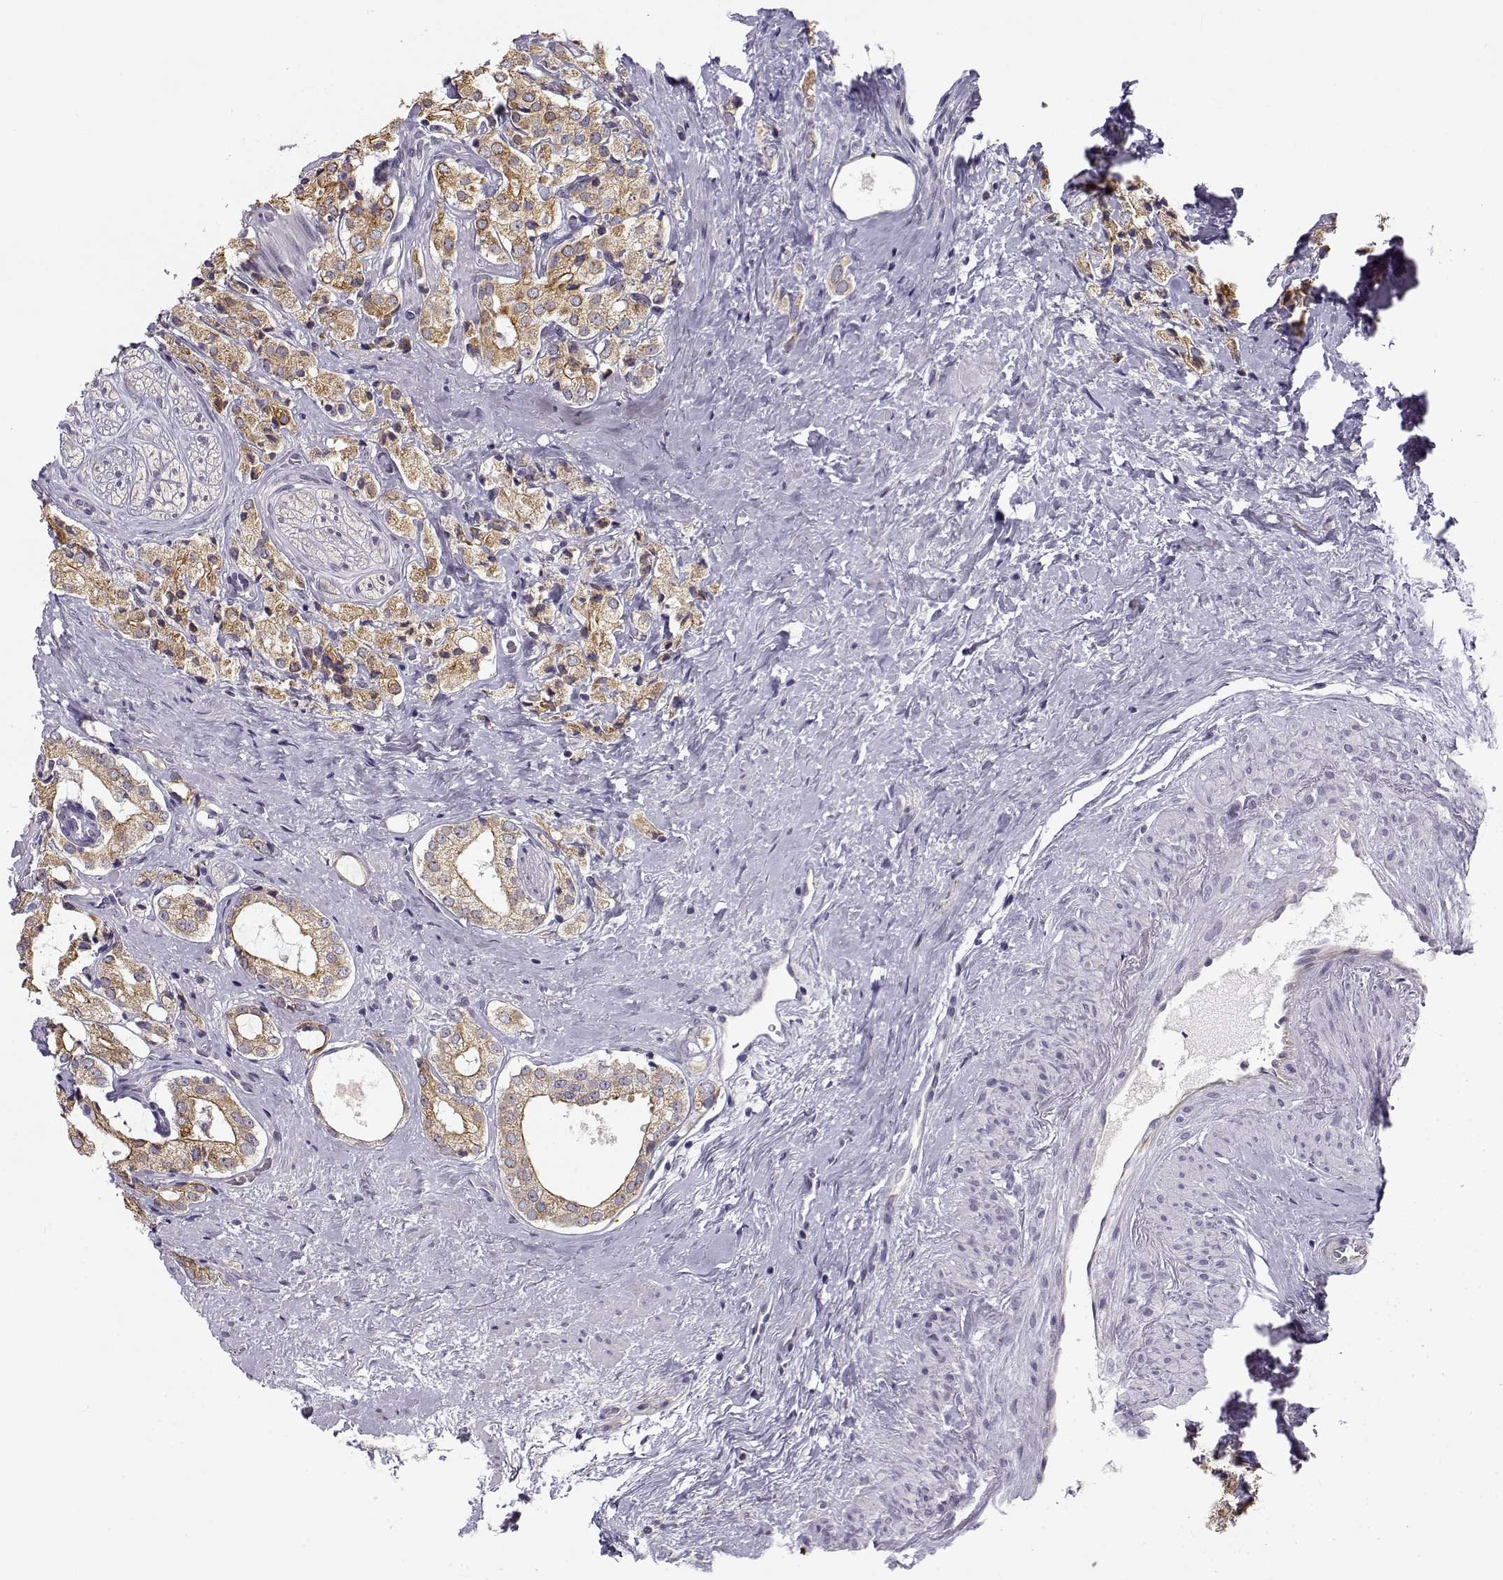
{"staining": {"intensity": "weak", "quantity": ">75%", "location": "cytoplasmic/membranous"}, "tissue": "prostate cancer", "cell_type": "Tumor cells", "image_type": "cancer", "snomed": [{"axis": "morphology", "description": "Adenocarcinoma, NOS"}, {"axis": "topography", "description": "Prostate"}], "caption": "DAB immunohistochemical staining of human prostate cancer (adenocarcinoma) displays weak cytoplasmic/membranous protein positivity in about >75% of tumor cells.", "gene": "TMEM145", "patient": {"sex": "male", "age": 66}}